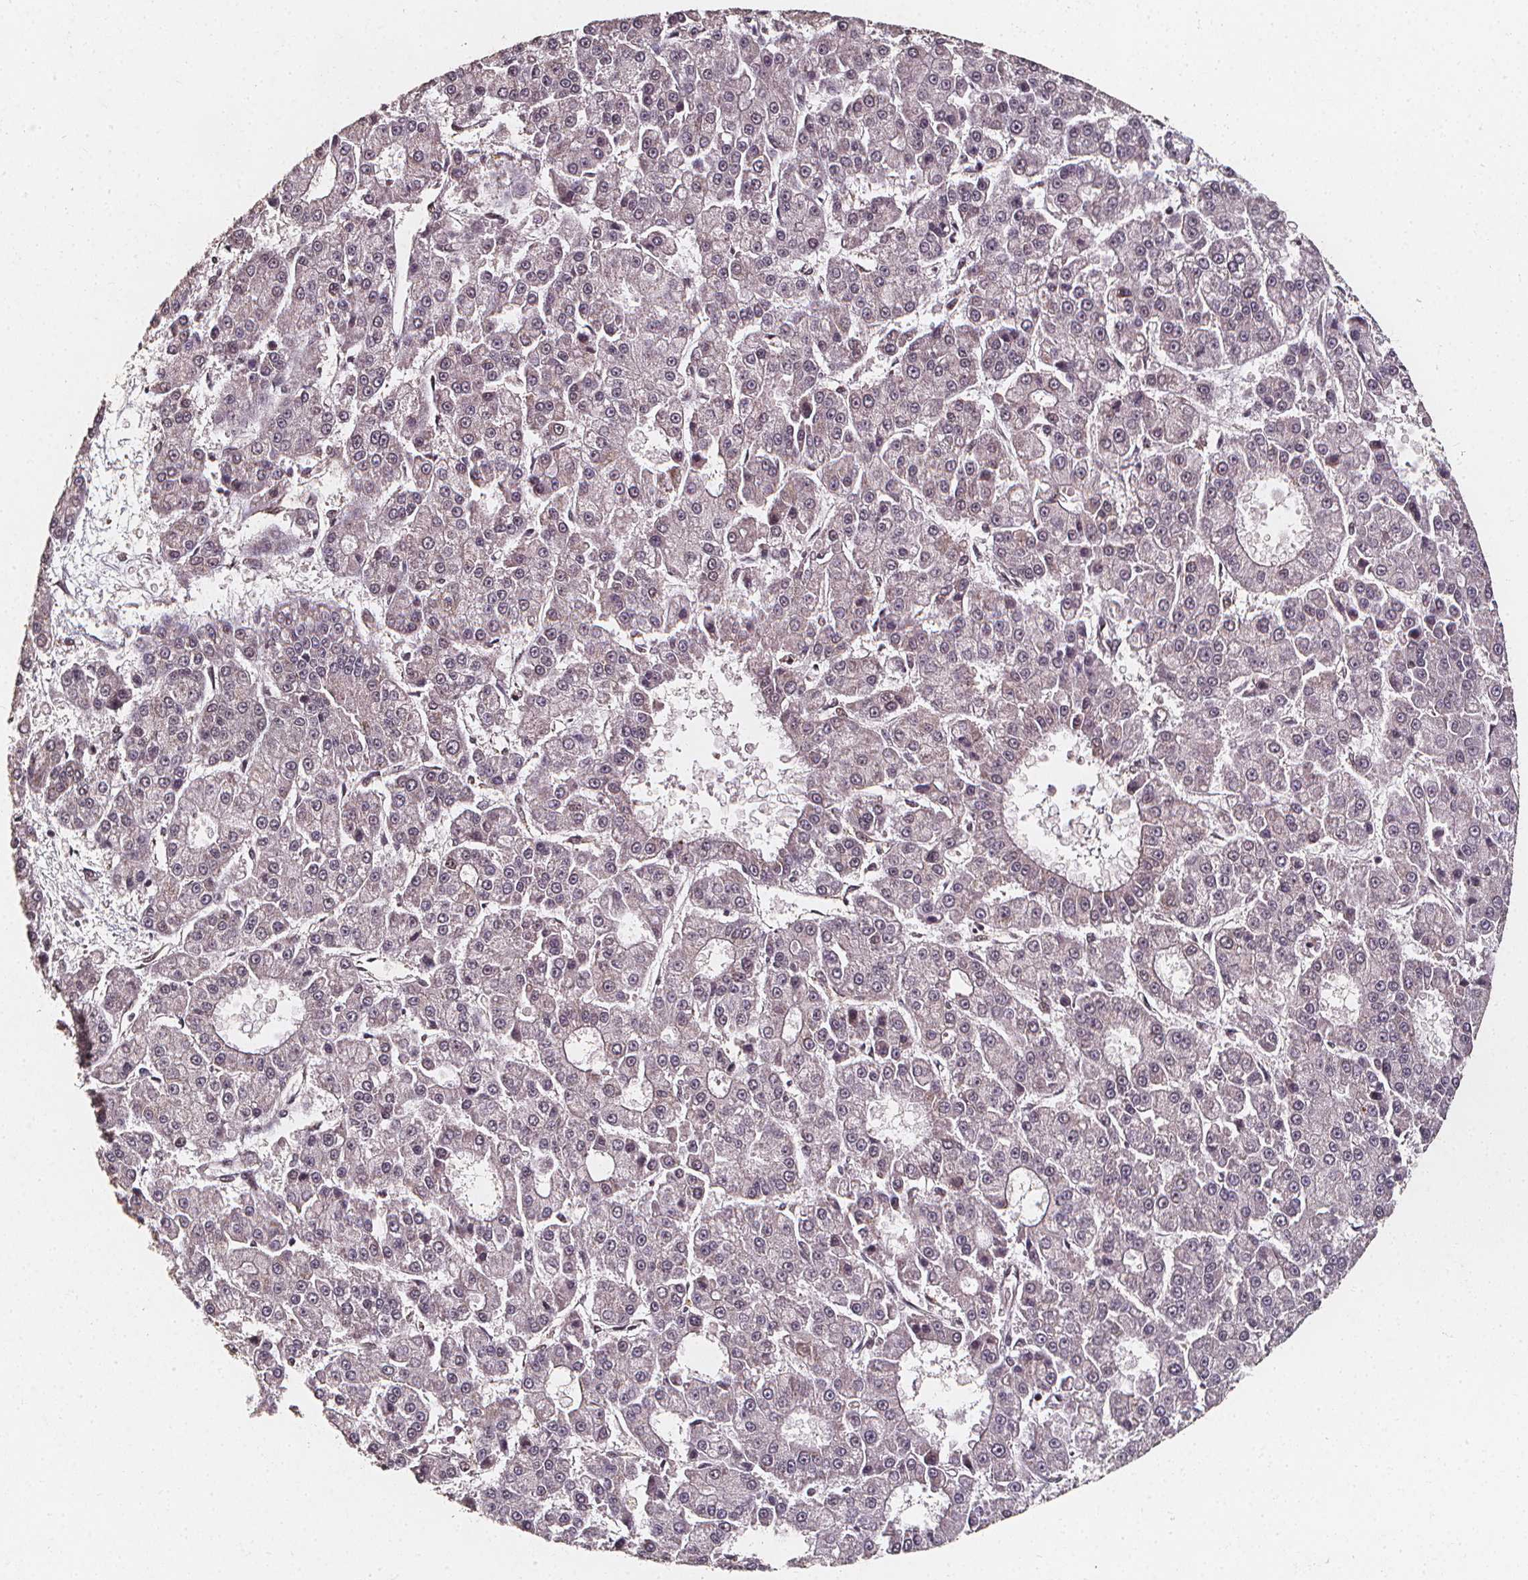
{"staining": {"intensity": "negative", "quantity": "none", "location": "none"}, "tissue": "liver cancer", "cell_type": "Tumor cells", "image_type": "cancer", "snomed": [{"axis": "morphology", "description": "Carcinoma, Hepatocellular, NOS"}, {"axis": "topography", "description": "Liver"}], "caption": "High power microscopy micrograph of an IHC micrograph of hepatocellular carcinoma (liver), revealing no significant expression in tumor cells. The staining was performed using DAB (3,3'-diaminobenzidine) to visualize the protein expression in brown, while the nuclei were stained in blue with hematoxylin (Magnification: 20x).", "gene": "SMN1", "patient": {"sex": "male", "age": 70}}